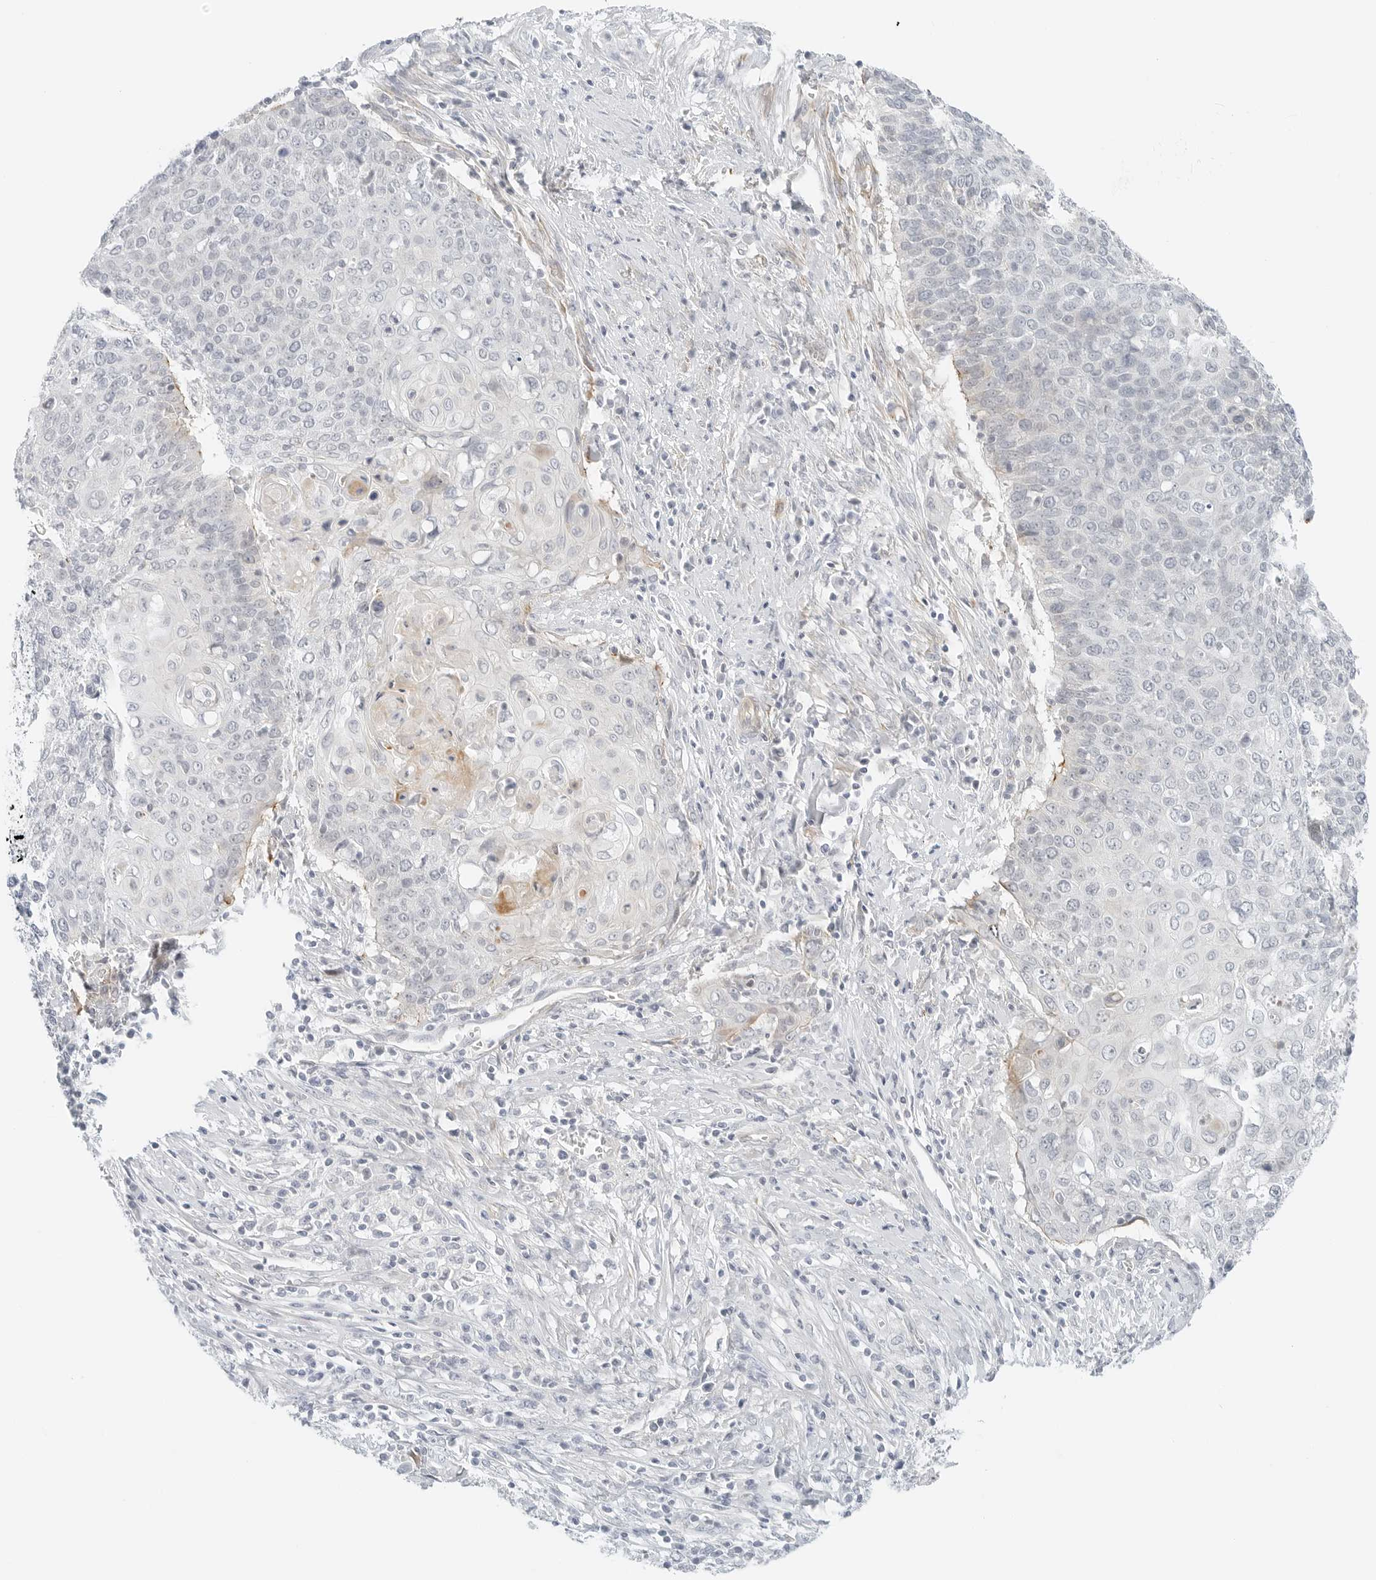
{"staining": {"intensity": "negative", "quantity": "none", "location": "none"}, "tissue": "cervical cancer", "cell_type": "Tumor cells", "image_type": "cancer", "snomed": [{"axis": "morphology", "description": "Squamous cell carcinoma, NOS"}, {"axis": "topography", "description": "Cervix"}], "caption": "Immunohistochemistry (IHC) micrograph of neoplastic tissue: human squamous cell carcinoma (cervical) stained with DAB (3,3'-diaminobenzidine) reveals no significant protein expression in tumor cells. (DAB (3,3'-diaminobenzidine) IHC with hematoxylin counter stain).", "gene": "IQCC", "patient": {"sex": "female", "age": 39}}